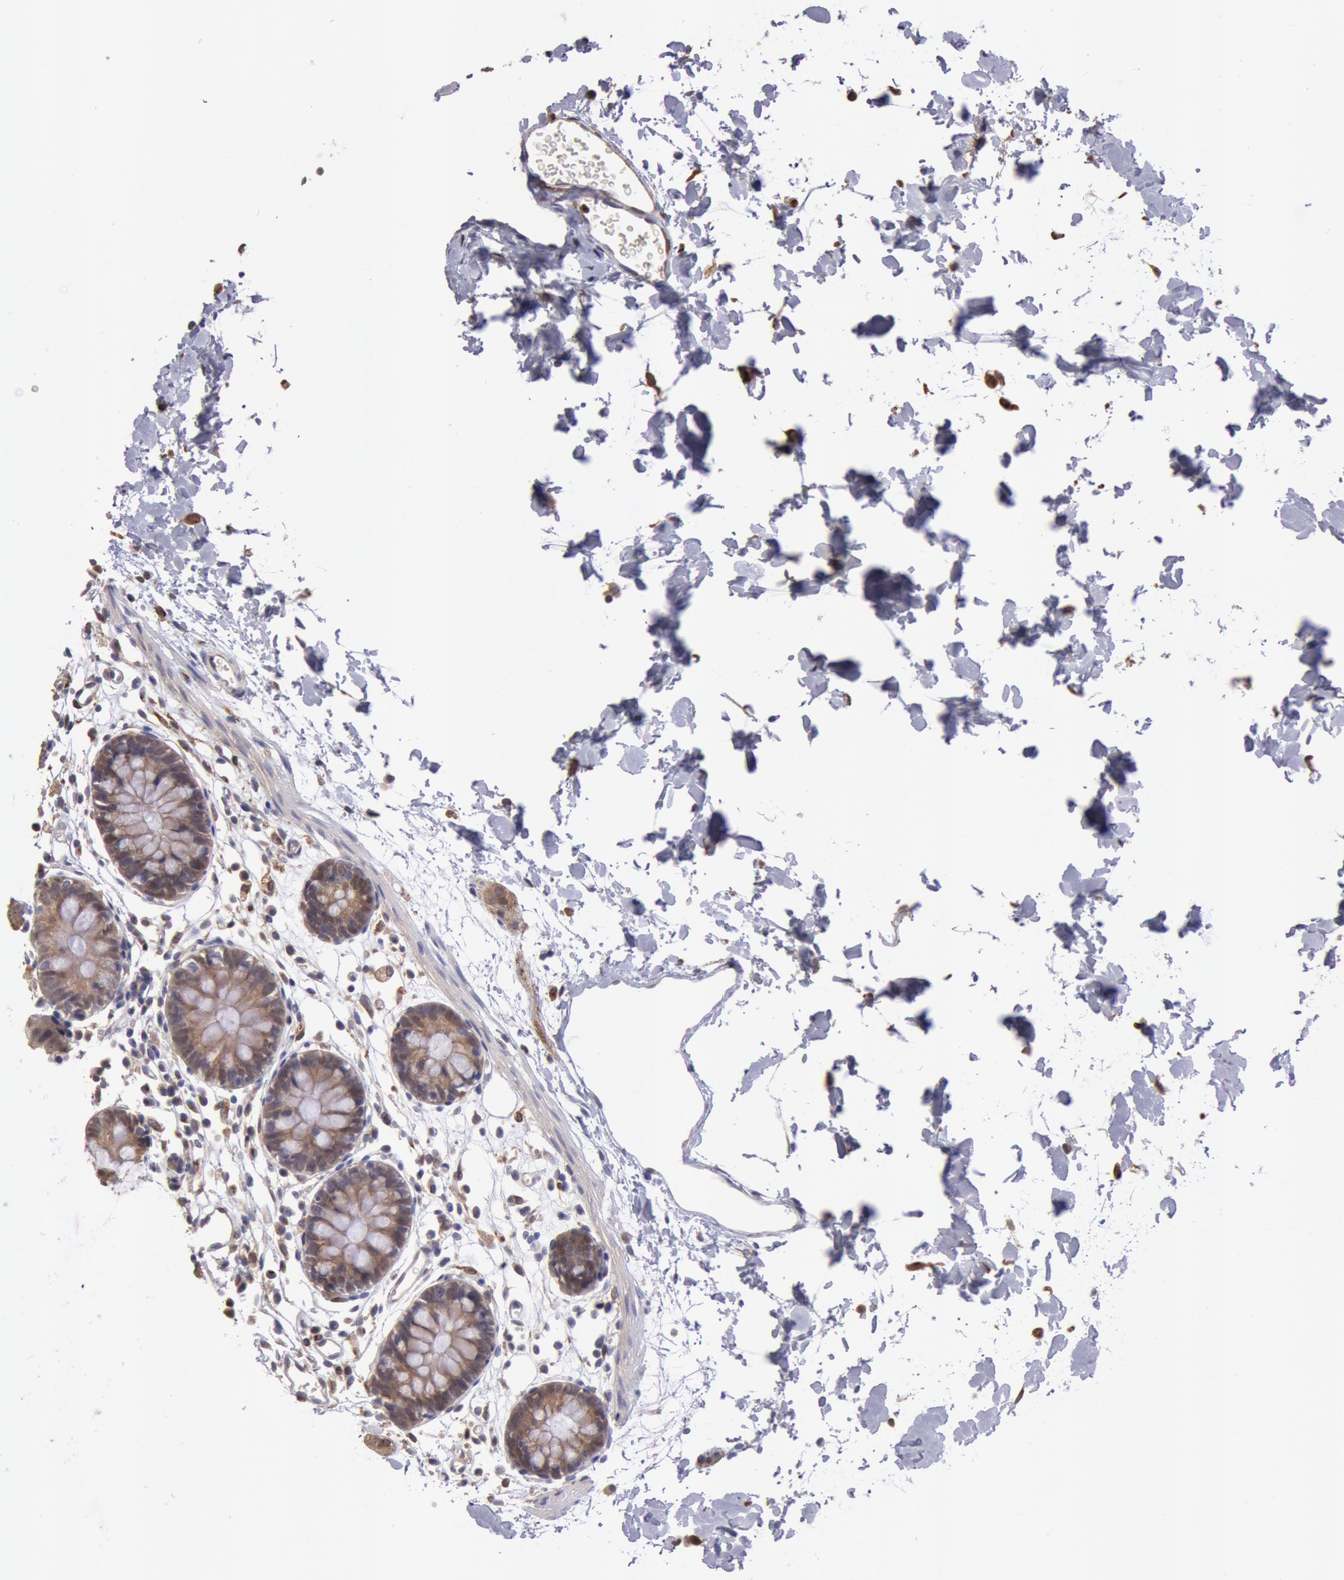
{"staining": {"intensity": "moderate", "quantity": "<25%", "location": "cytoplasmic/membranous"}, "tissue": "colon", "cell_type": "Endothelial cells", "image_type": "normal", "snomed": [{"axis": "morphology", "description": "Normal tissue, NOS"}, {"axis": "topography", "description": "Colon"}], "caption": "A photomicrograph showing moderate cytoplasmic/membranous positivity in about <25% of endothelial cells in unremarkable colon, as visualized by brown immunohistochemical staining.", "gene": "COMT", "patient": {"sex": "male", "age": 14}}